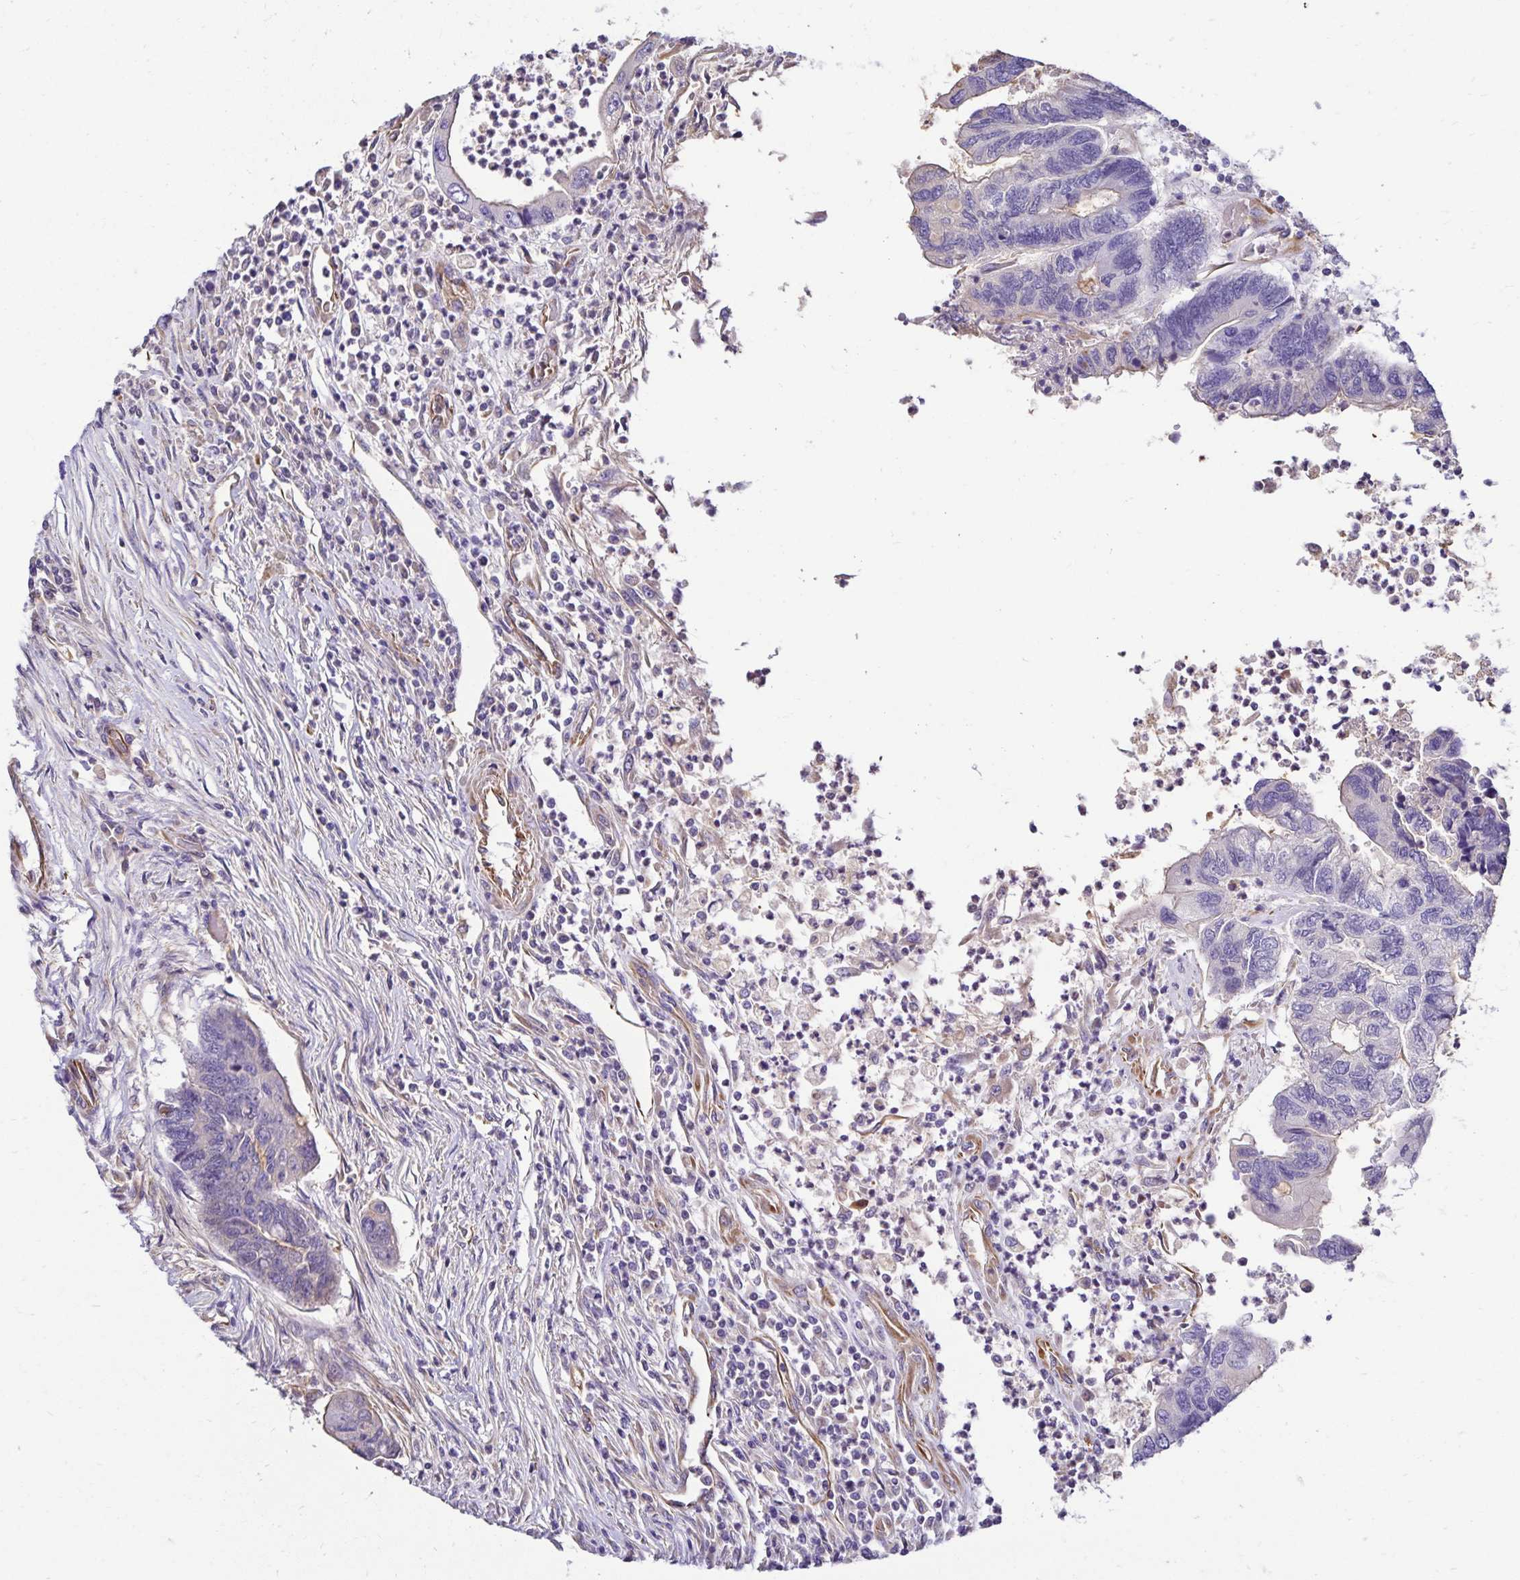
{"staining": {"intensity": "negative", "quantity": "none", "location": "none"}, "tissue": "colorectal cancer", "cell_type": "Tumor cells", "image_type": "cancer", "snomed": [{"axis": "morphology", "description": "Adenocarcinoma, NOS"}, {"axis": "topography", "description": "Colon"}], "caption": "Tumor cells show no significant protein positivity in colorectal cancer (adenocarcinoma).", "gene": "TRPV6", "patient": {"sex": "female", "age": 67}}